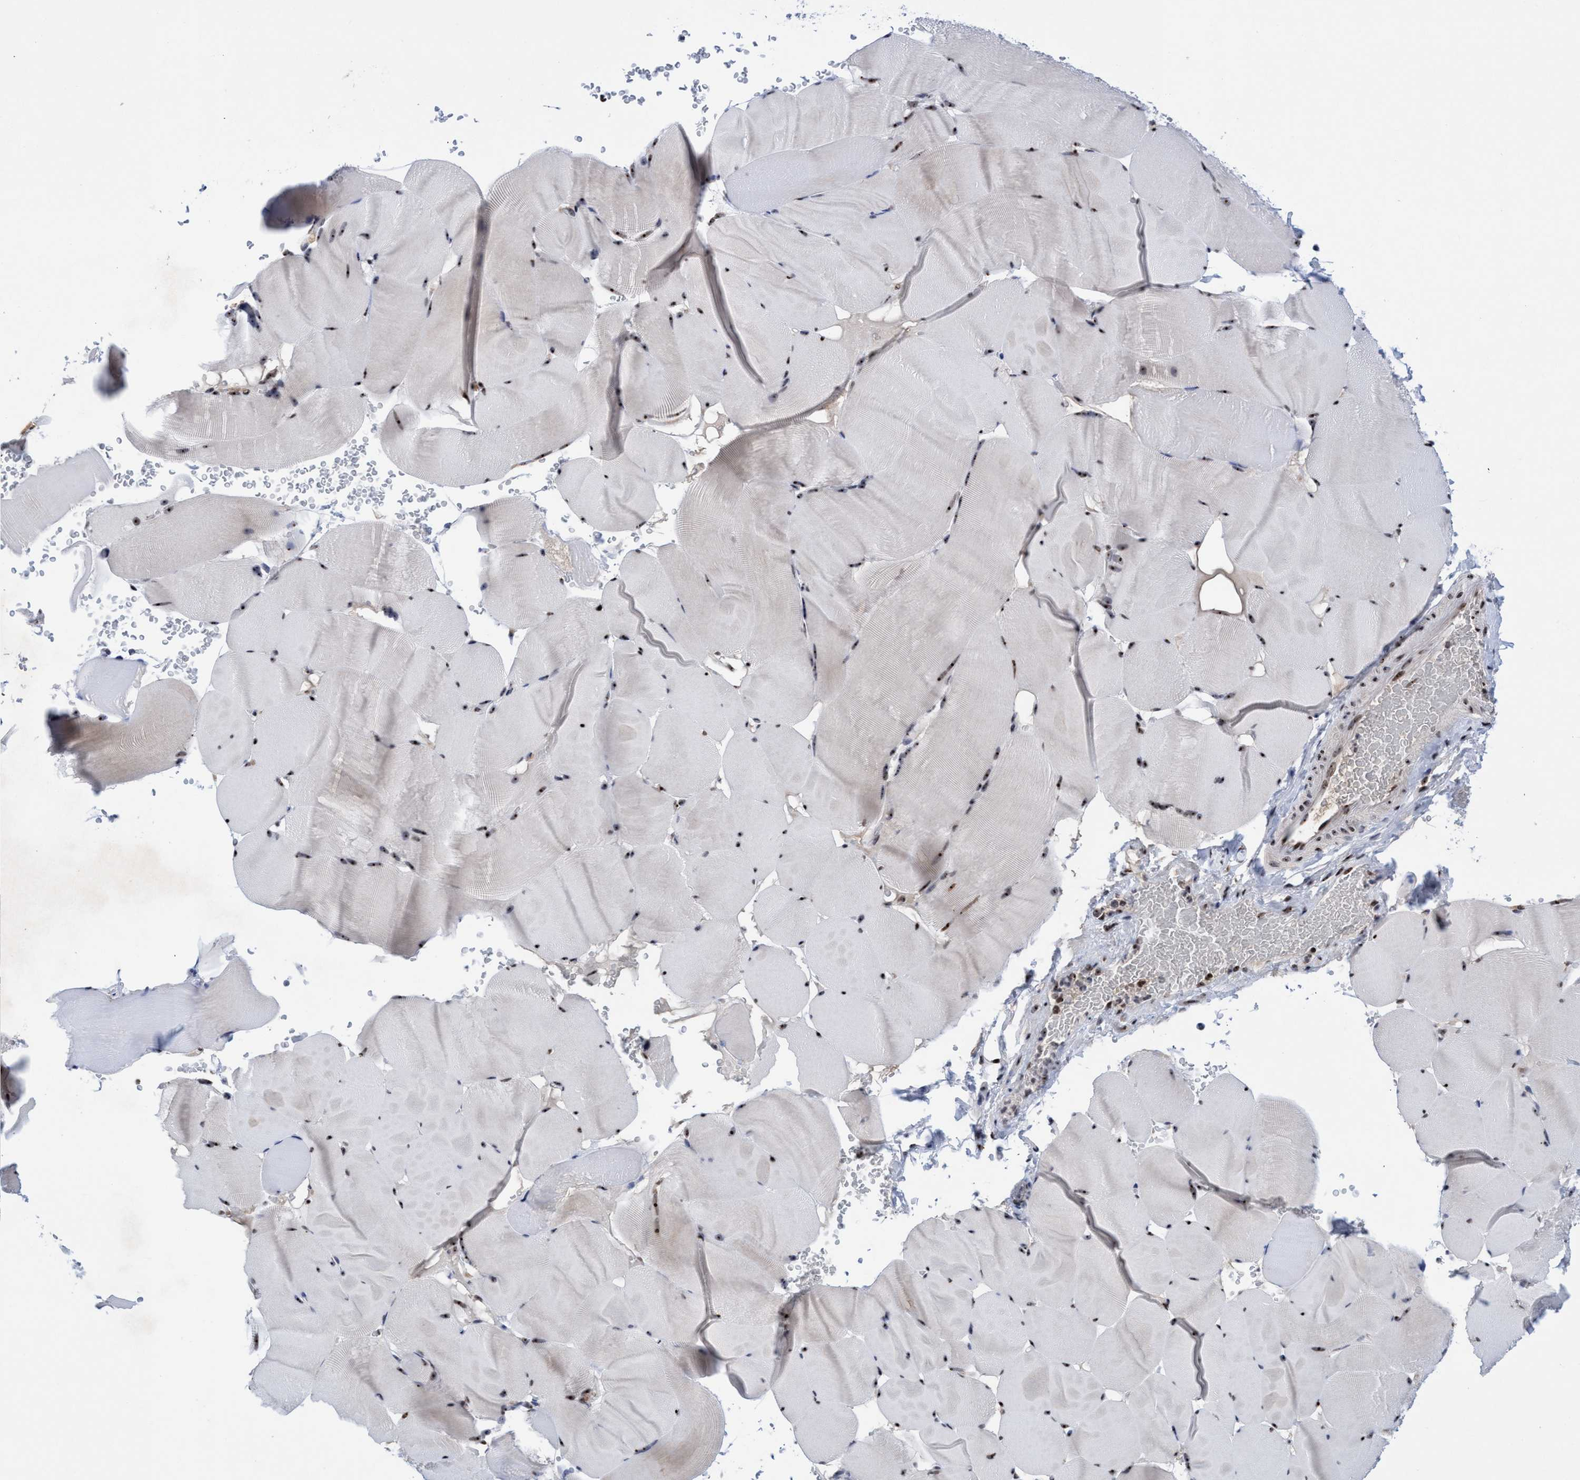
{"staining": {"intensity": "moderate", "quantity": ">75%", "location": "nuclear"}, "tissue": "skeletal muscle", "cell_type": "Myocytes", "image_type": "normal", "snomed": [{"axis": "morphology", "description": "Normal tissue, NOS"}, {"axis": "topography", "description": "Skeletal muscle"}], "caption": "Immunohistochemistry of unremarkable human skeletal muscle exhibits medium levels of moderate nuclear staining in approximately >75% of myocytes.", "gene": "EFCAB10", "patient": {"sex": "male", "age": 62}}